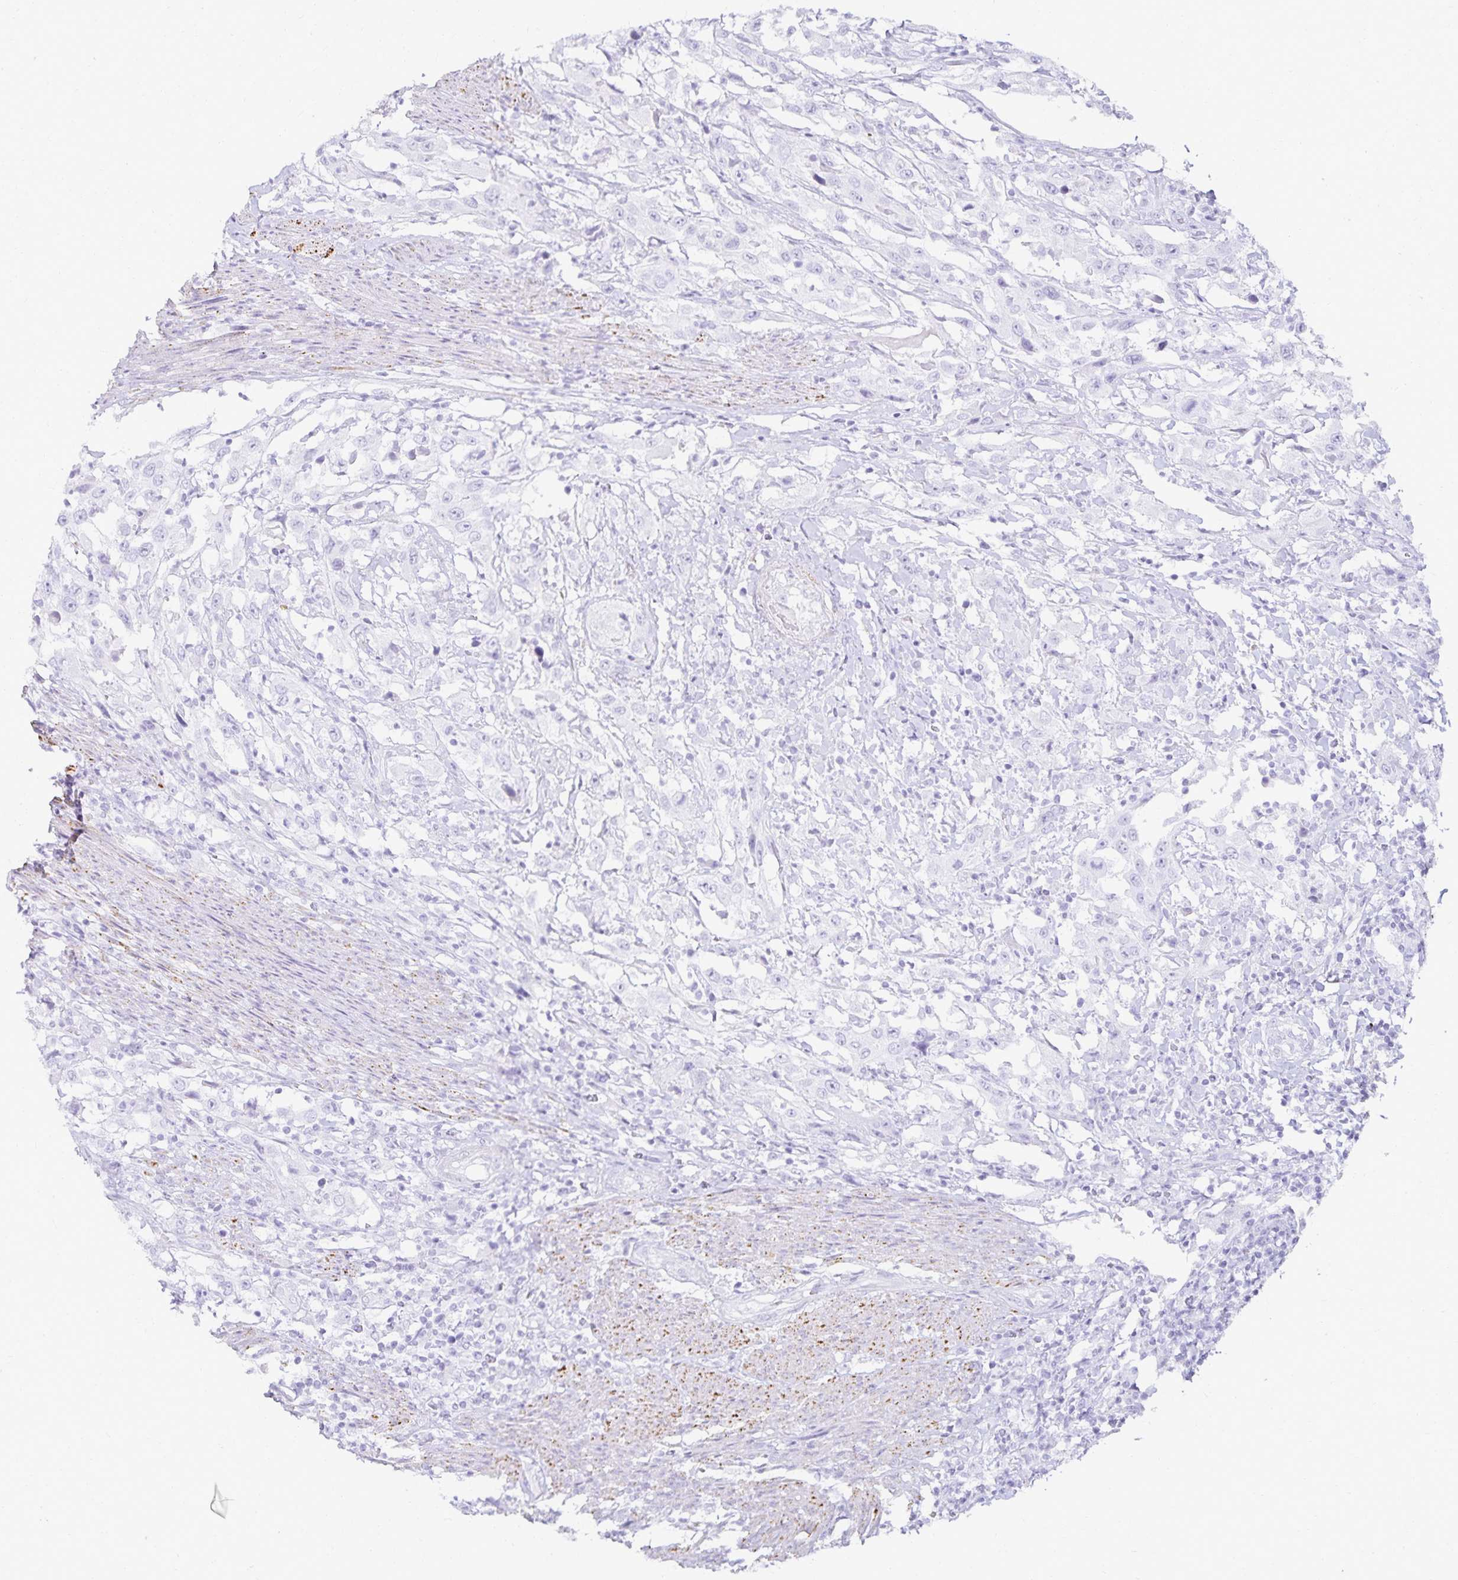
{"staining": {"intensity": "negative", "quantity": "none", "location": "none"}, "tissue": "urothelial cancer", "cell_type": "Tumor cells", "image_type": "cancer", "snomed": [{"axis": "morphology", "description": "Urothelial carcinoma, High grade"}, {"axis": "topography", "description": "Urinary bladder"}], "caption": "Tumor cells are negative for brown protein staining in urothelial carcinoma (high-grade).", "gene": "GP2", "patient": {"sex": "male", "age": 61}}